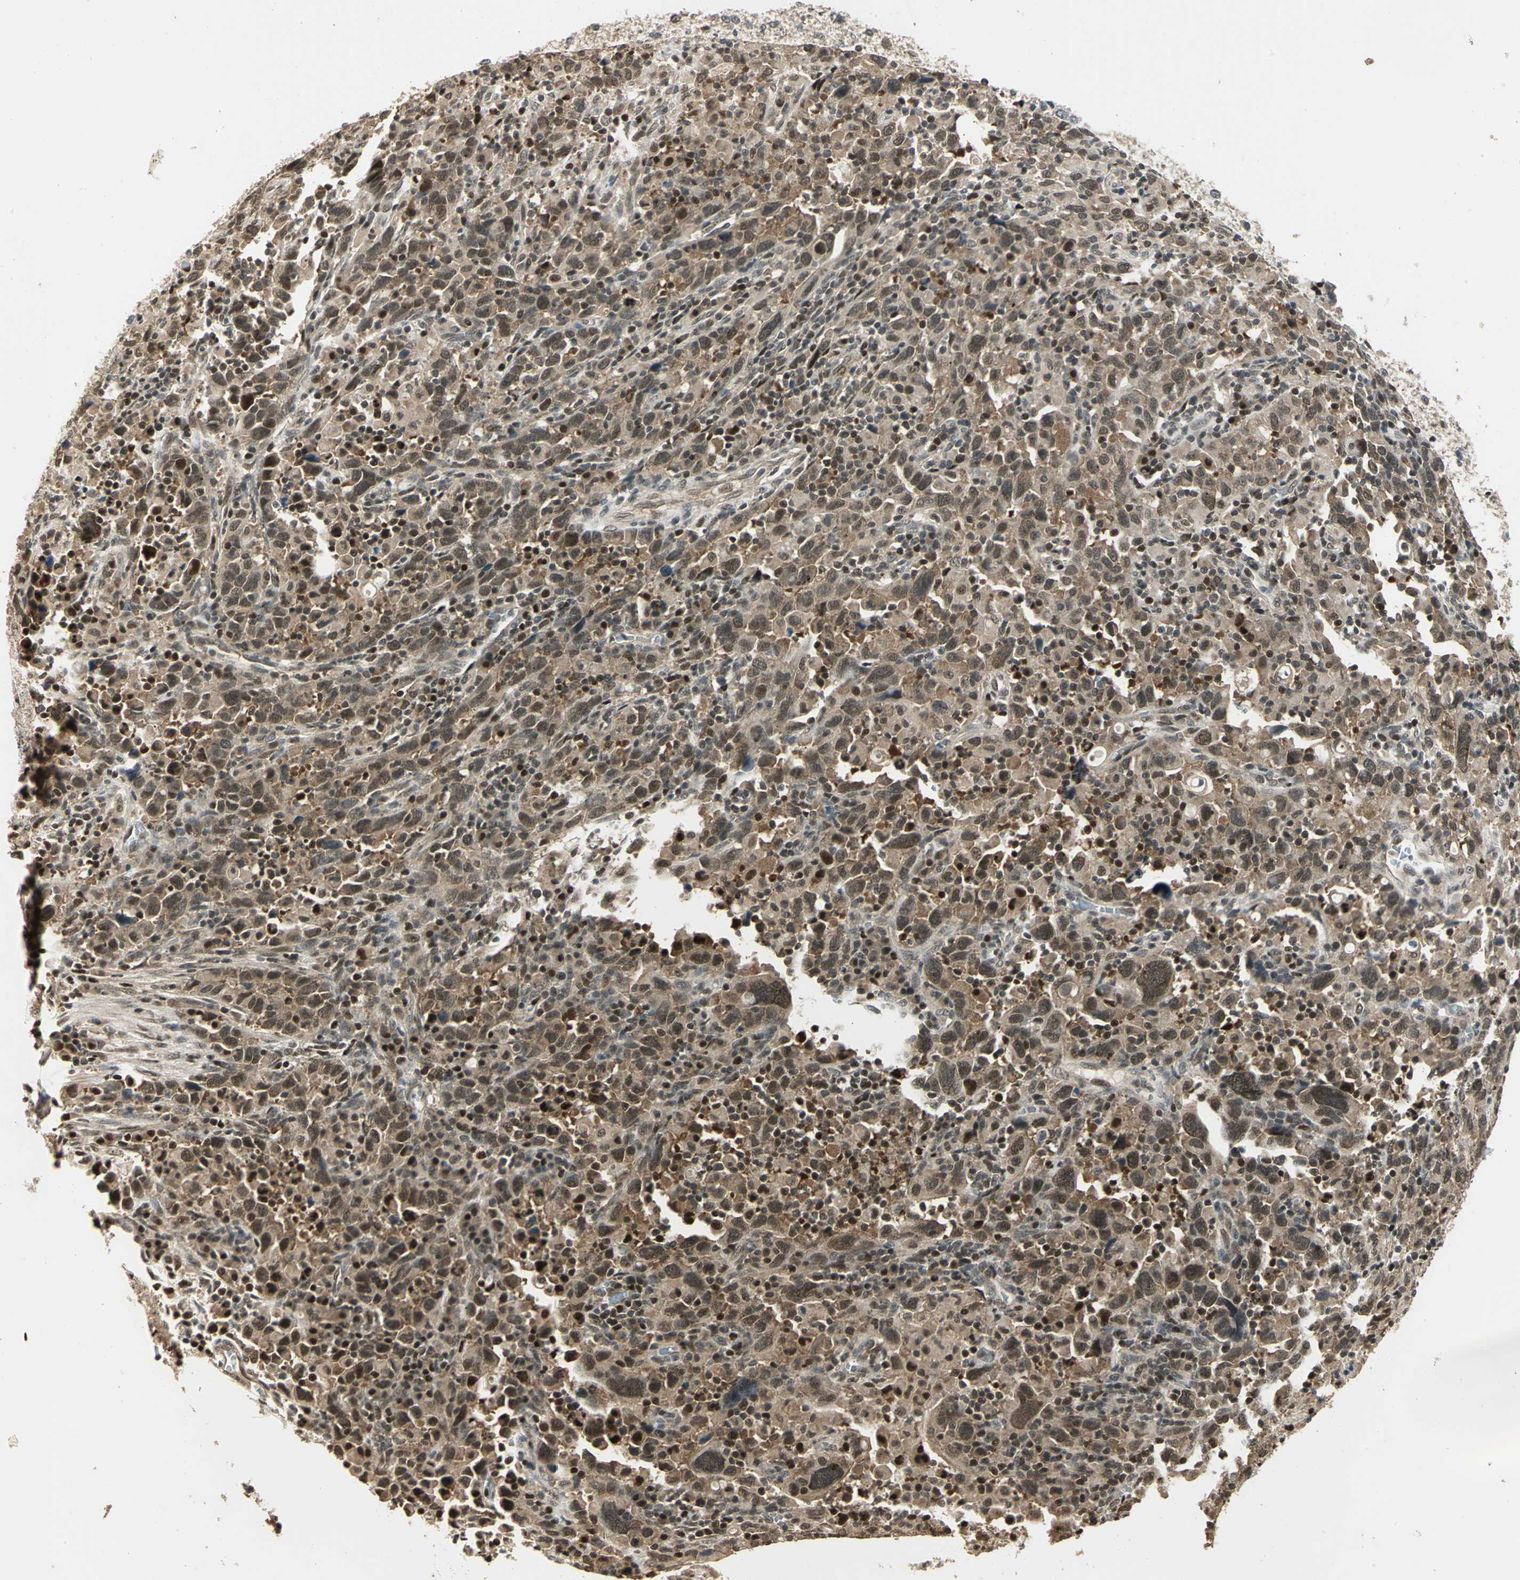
{"staining": {"intensity": "moderate", "quantity": ">75%", "location": "cytoplasmic/membranous,nuclear"}, "tissue": "urothelial cancer", "cell_type": "Tumor cells", "image_type": "cancer", "snomed": [{"axis": "morphology", "description": "Urothelial carcinoma, High grade"}, {"axis": "topography", "description": "Urinary bladder"}], "caption": "Immunohistochemistry (DAB) staining of human urothelial cancer exhibits moderate cytoplasmic/membranous and nuclear protein staining in approximately >75% of tumor cells.", "gene": "PSMC3", "patient": {"sex": "male", "age": 61}}